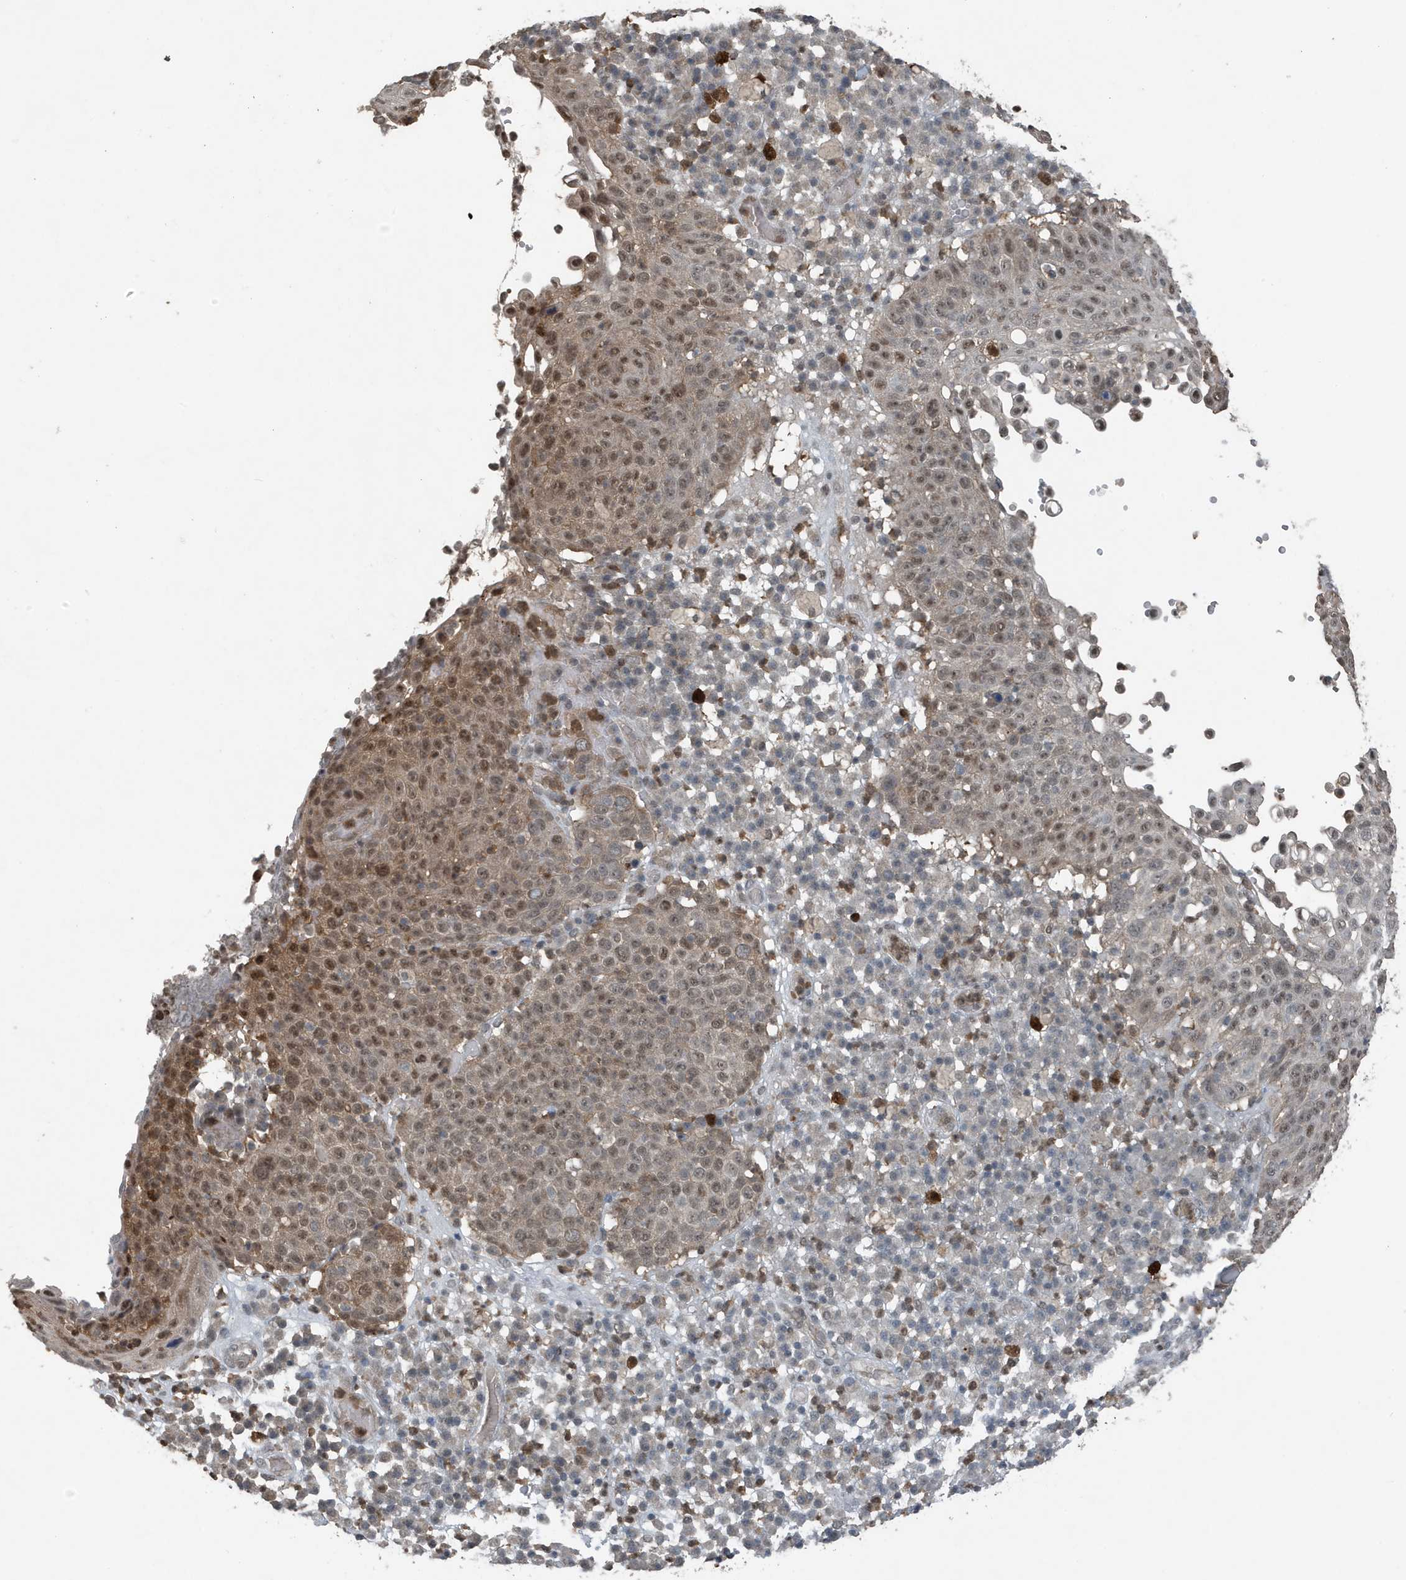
{"staining": {"intensity": "moderate", "quantity": "<25%", "location": "nuclear"}, "tissue": "skin cancer", "cell_type": "Tumor cells", "image_type": "cancer", "snomed": [{"axis": "morphology", "description": "Squamous cell carcinoma in situ, NOS"}, {"axis": "morphology", "description": "Squamous cell carcinoma, NOS"}, {"axis": "topography", "description": "Skin"}], "caption": "Brown immunohistochemical staining in human skin cancer (squamous cell carcinoma) displays moderate nuclear positivity in approximately <25% of tumor cells. Nuclei are stained in blue.", "gene": "HSPA1A", "patient": {"sex": "male", "age": 93}}